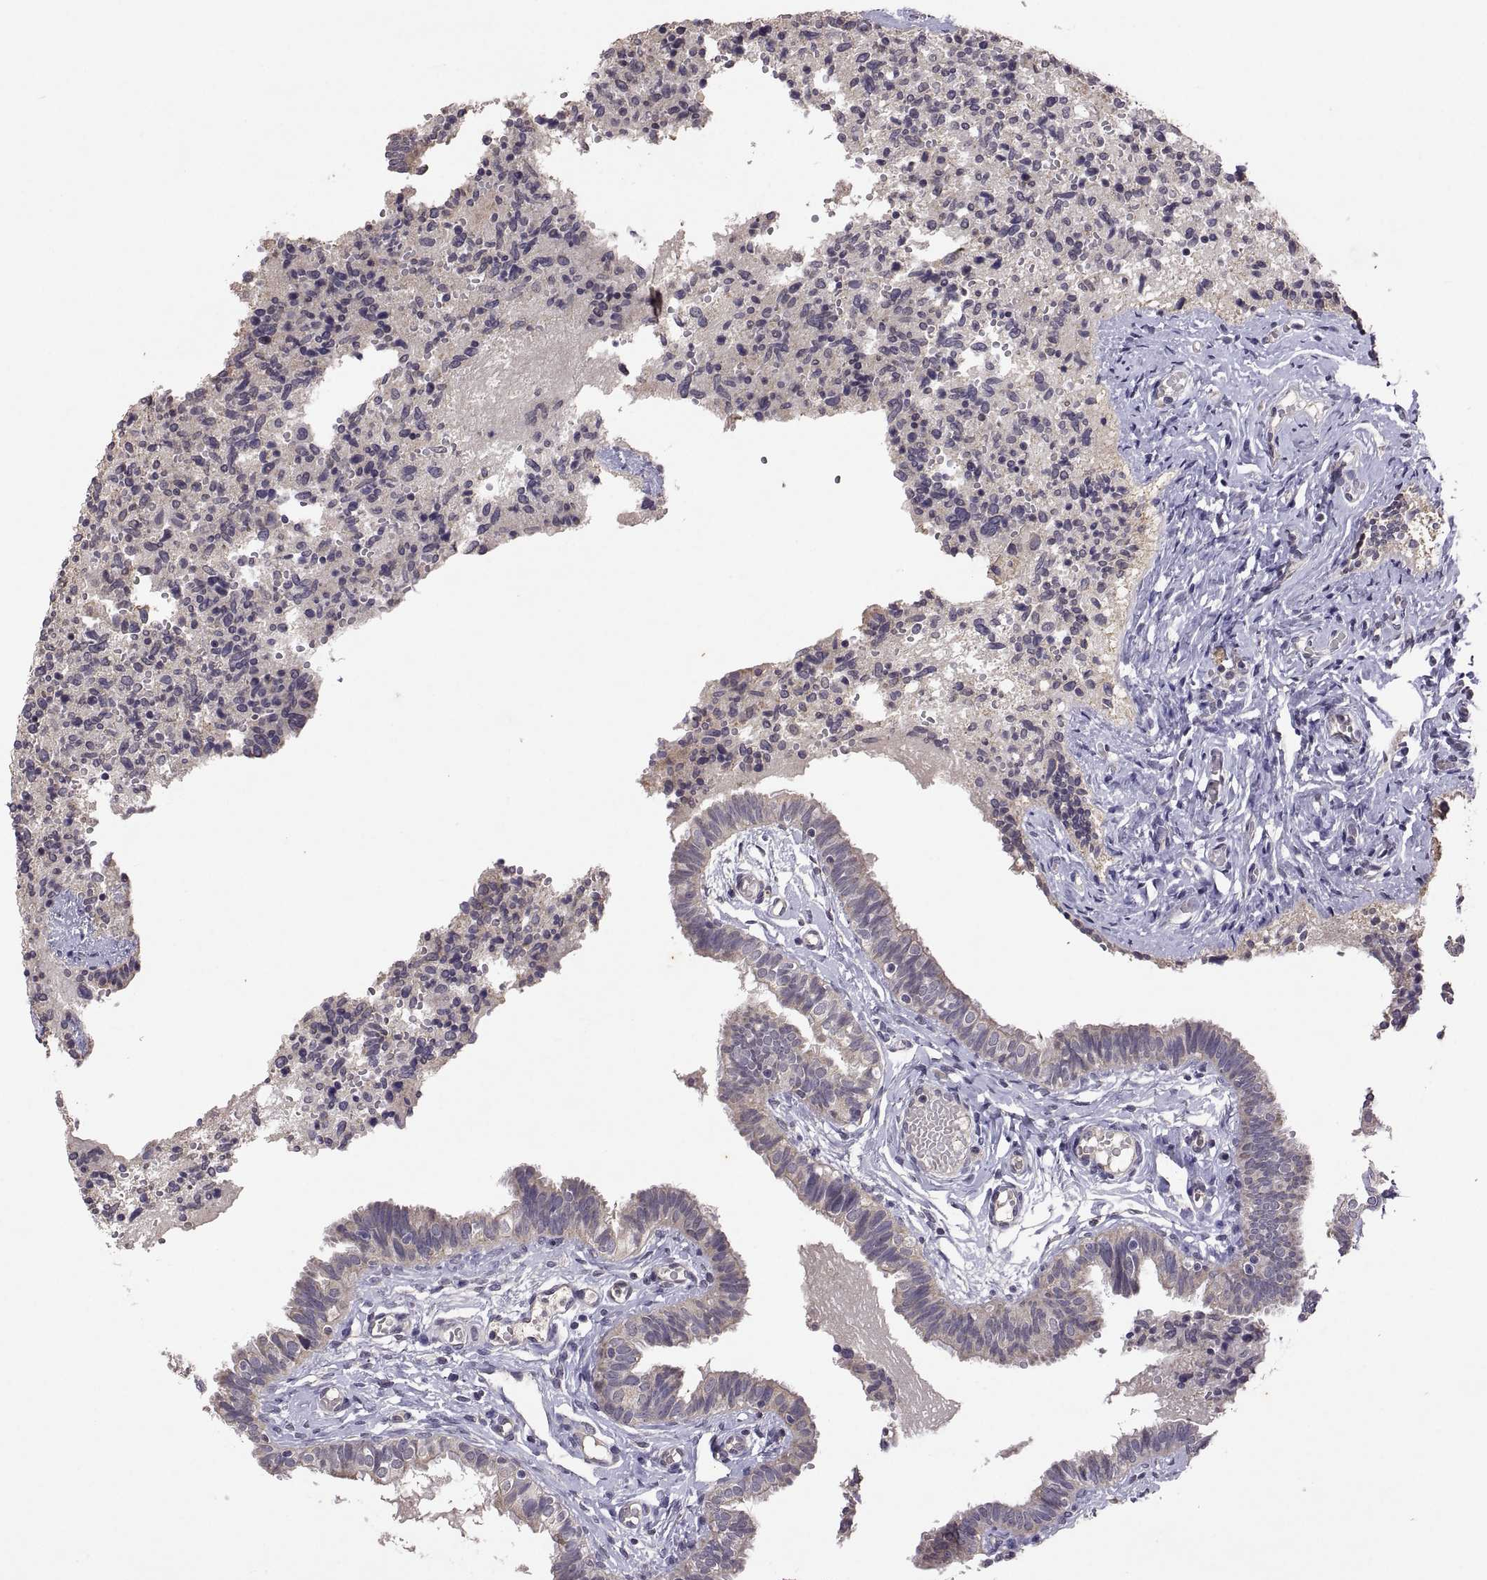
{"staining": {"intensity": "weak", "quantity": "25%-75%", "location": "cytoplasmic/membranous"}, "tissue": "fallopian tube", "cell_type": "Glandular cells", "image_type": "normal", "snomed": [{"axis": "morphology", "description": "Normal tissue, NOS"}, {"axis": "topography", "description": "Fallopian tube"}], "caption": "Immunohistochemistry (IHC) of normal human fallopian tube exhibits low levels of weak cytoplasmic/membranous staining in approximately 25%-75% of glandular cells.", "gene": "LAMA1", "patient": {"sex": "female", "age": 47}}